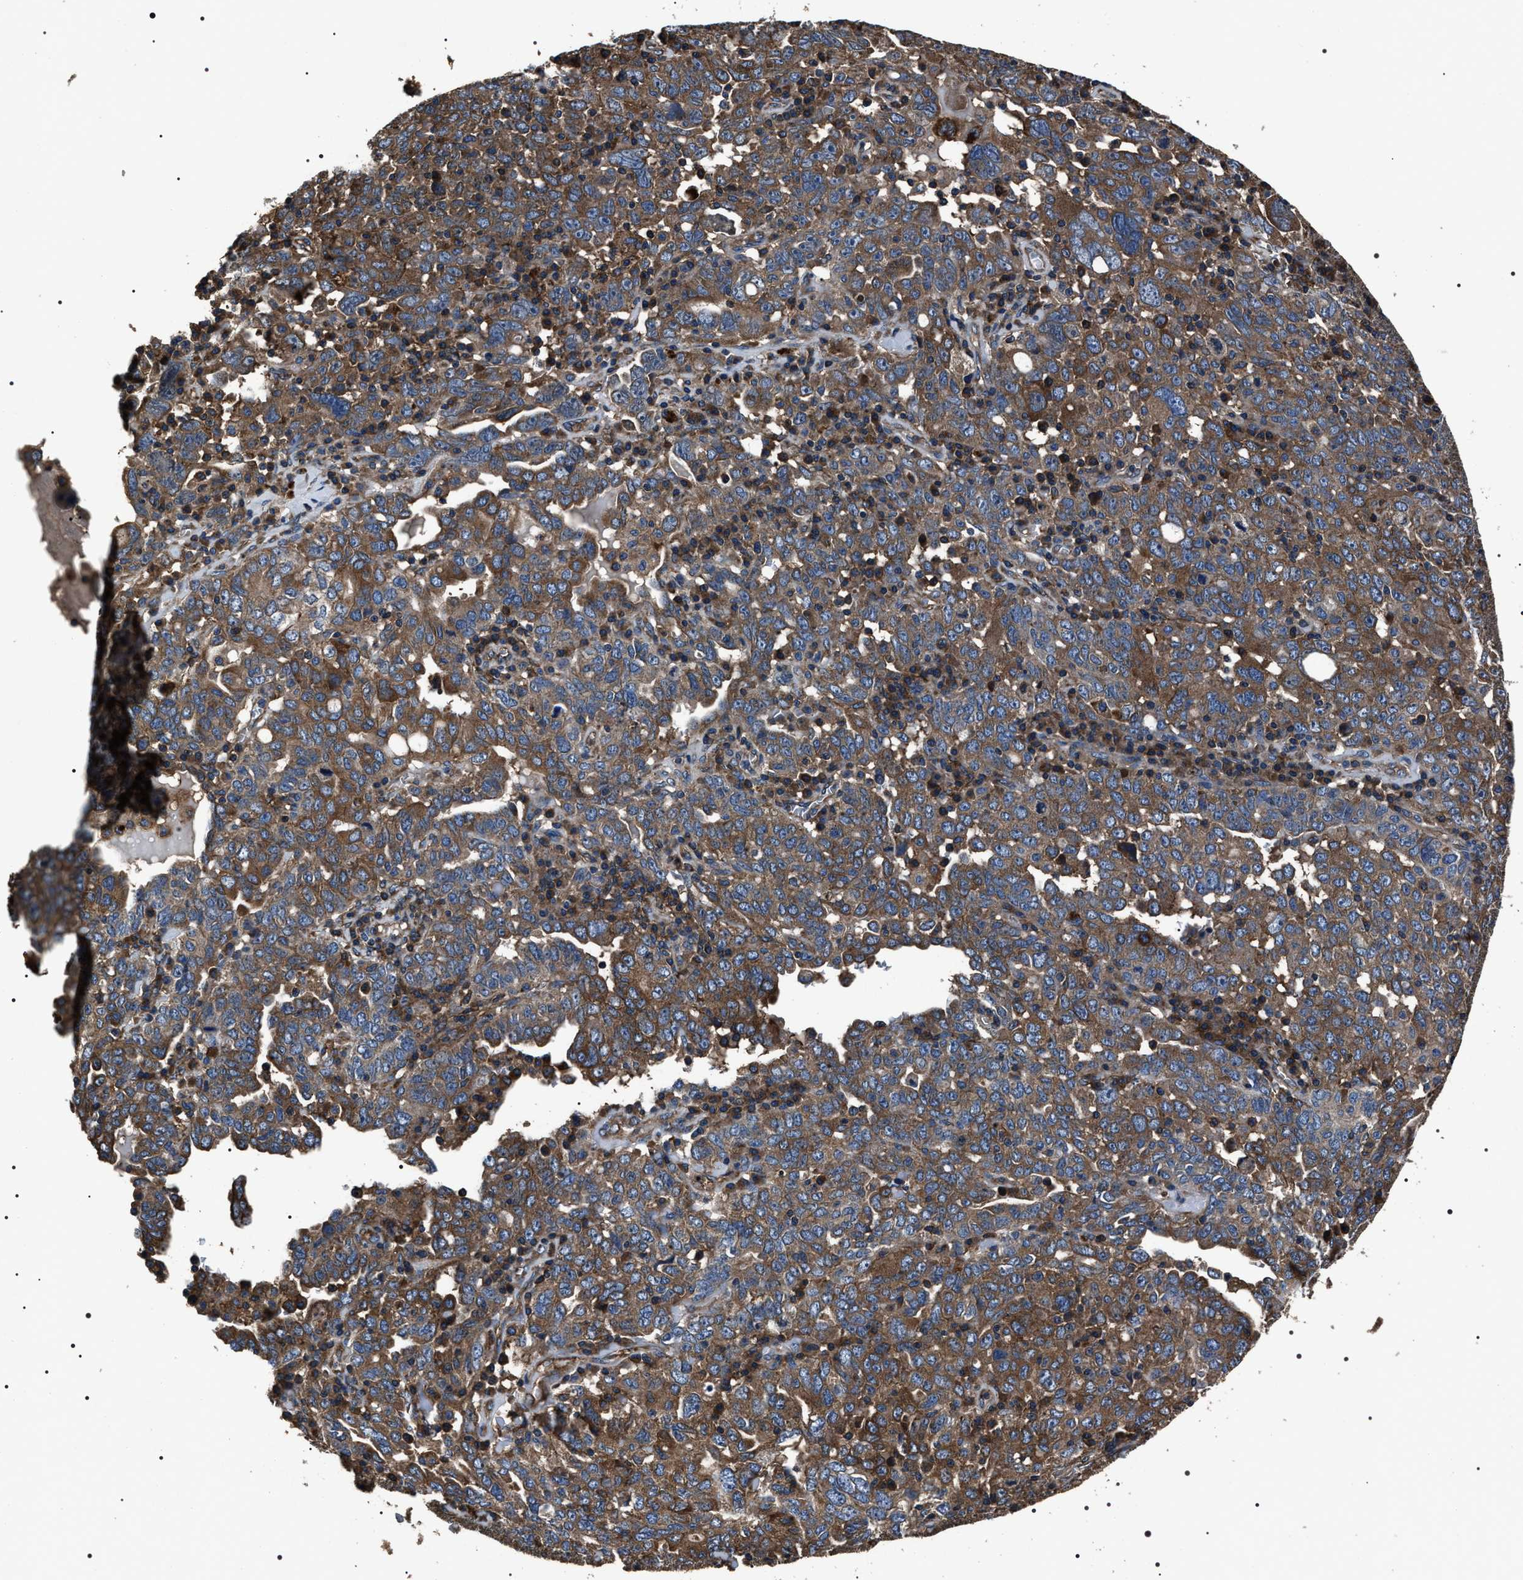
{"staining": {"intensity": "moderate", "quantity": ">75%", "location": "cytoplasmic/membranous"}, "tissue": "ovarian cancer", "cell_type": "Tumor cells", "image_type": "cancer", "snomed": [{"axis": "morphology", "description": "Carcinoma, endometroid"}, {"axis": "topography", "description": "Ovary"}], "caption": "Protein expression analysis of human ovarian cancer reveals moderate cytoplasmic/membranous staining in about >75% of tumor cells. The staining was performed using DAB to visualize the protein expression in brown, while the nuclei were stained in blue with hematoxylin (Magnification: 20x).", "gene": "HSCB", "patient": {"sex": "female", "age": 62}}